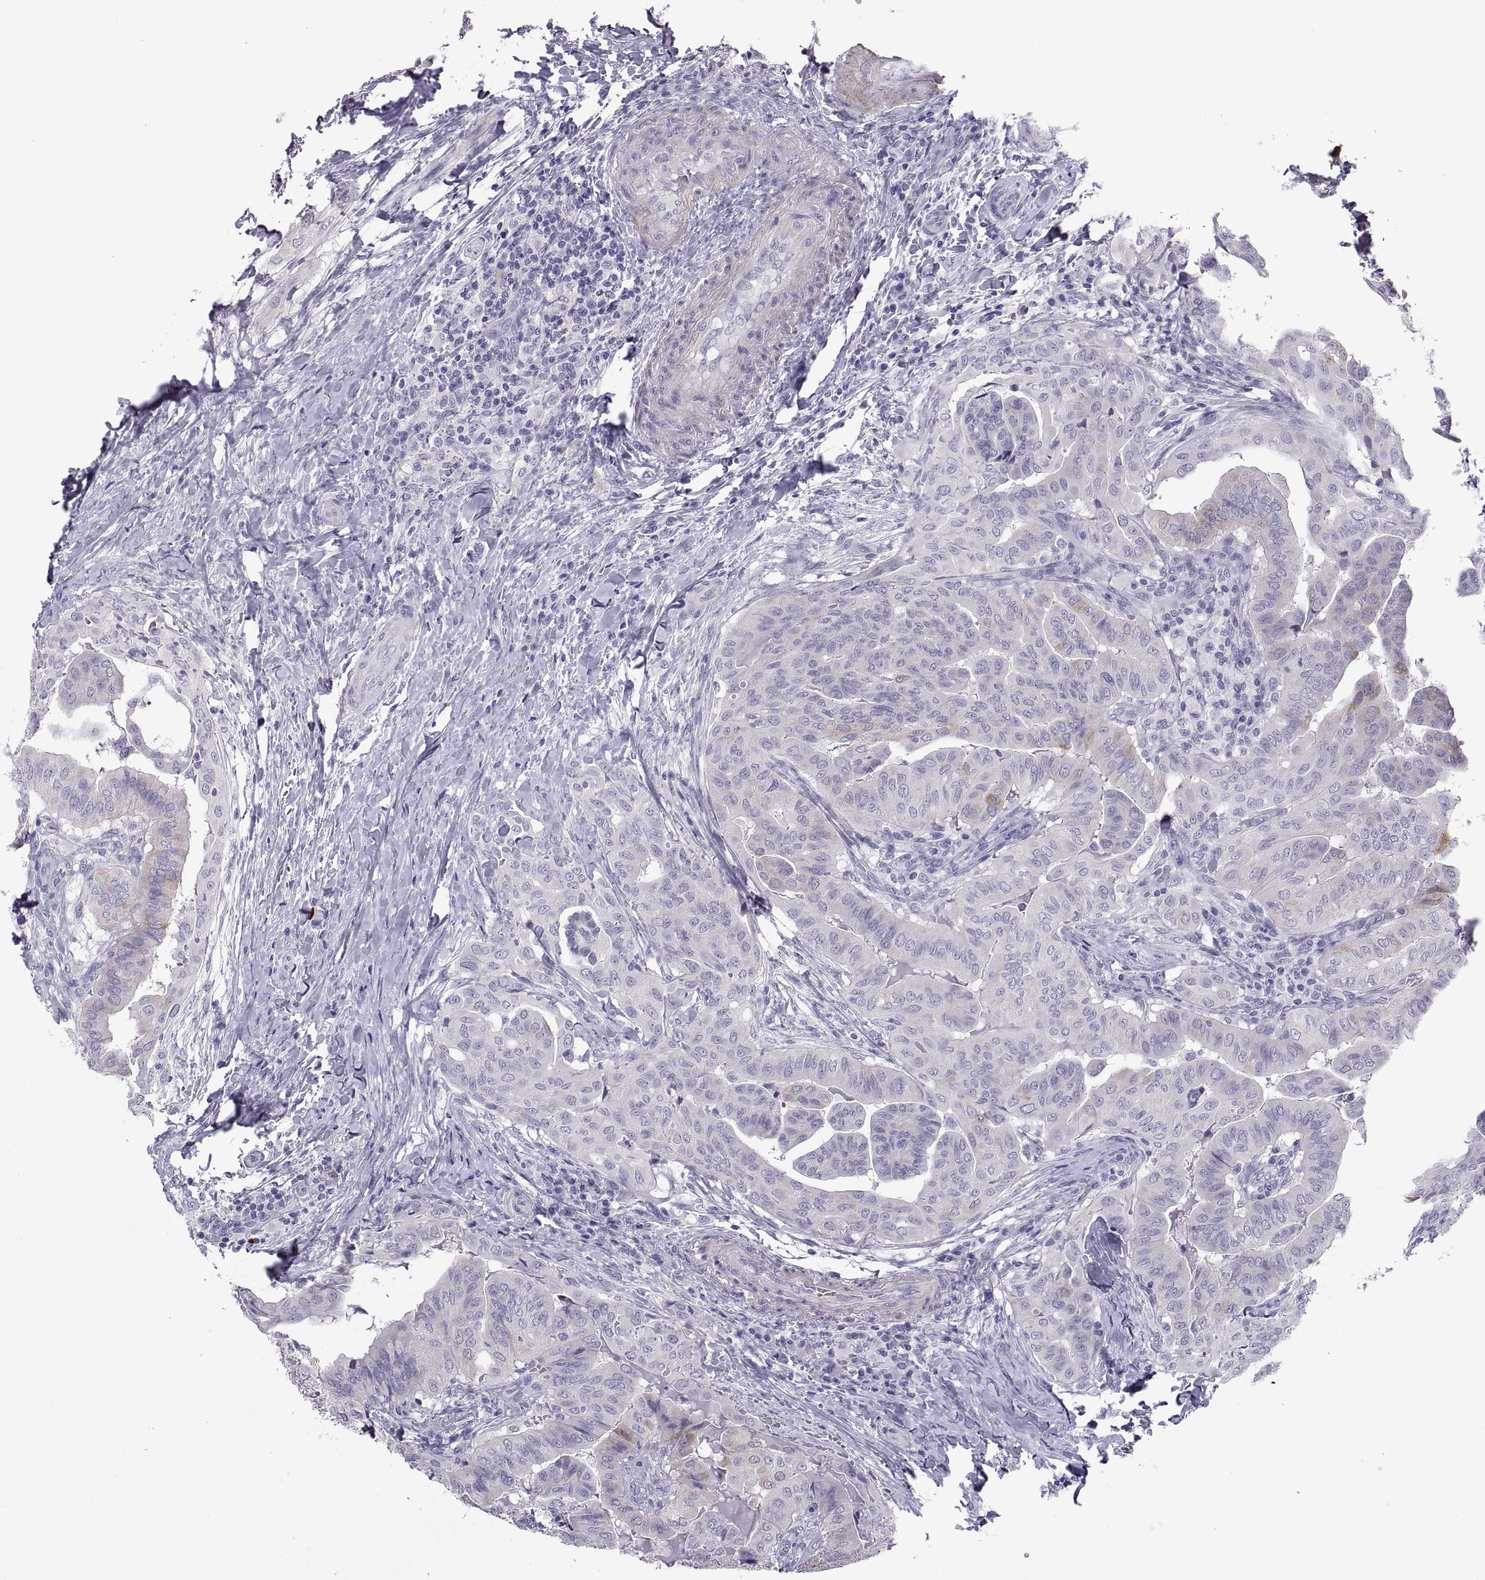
{"staining": {"intensity": "moderate", "quantity": "<25%", "location": "cytoplasmic/membranous"}, "tissue": "thyroid cancer", "cell_type": "Tumor cells", "image_type": "cancer", "snomed": [{"axis": "morphology", "description": "Papillary adenocarcinoma, NOS"}, {"axis": "topography", "description": "Thyroid gland"}], "caption": "Protein expression analysis of human papillary adenocarcinoma (thyroid) reveals moderate cytoplasmic/membranous positivity in approximately <25% of tumor cells. The protein is shown in brown color, while the nuclei are stained blue.", "gene": "IGSF1", "patient": {"sex": "female", "age": 68}}